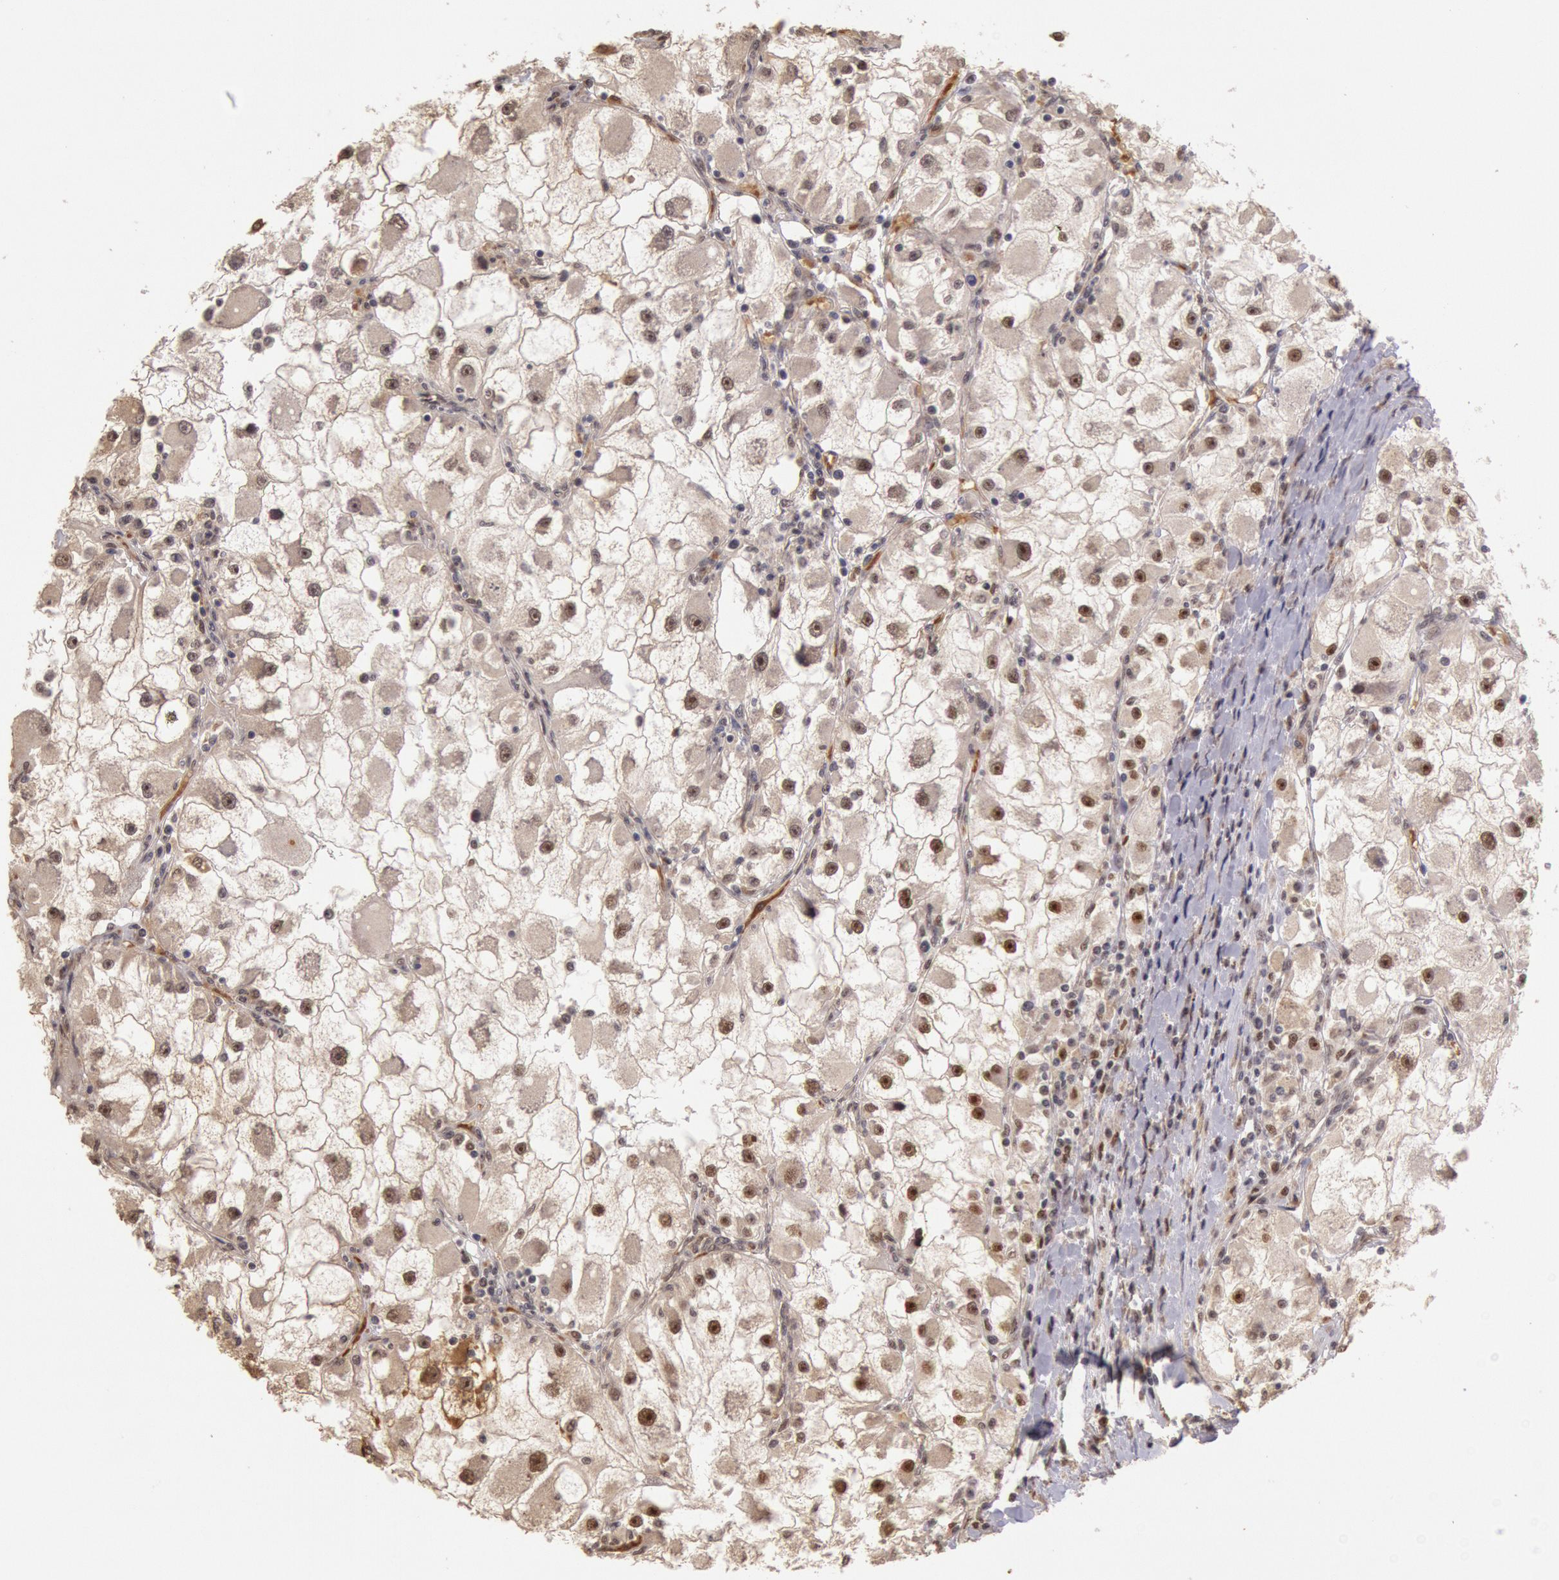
{"staining": {"intensity": "weak", "quantity": "25%-75%", "location": "nuclear"}, "tissue": "renal cancer", "cell_type": "Tumor cells", "image_type": "cancer", "snomed": [{"axis": "morphology", "description": "Adenocarcinoma, NOS"}, {"axis": "topography", "description": "Kidney"}], "caption": "A micrograph showing weak nuclear expression in approximately 25%-75% of tumor cells in renal cancer (adenocarcinoma), as visualized by brown immunohistochemical staining.", "gene": "LIG4", "patient": {"sex": "female", "age": 73}}